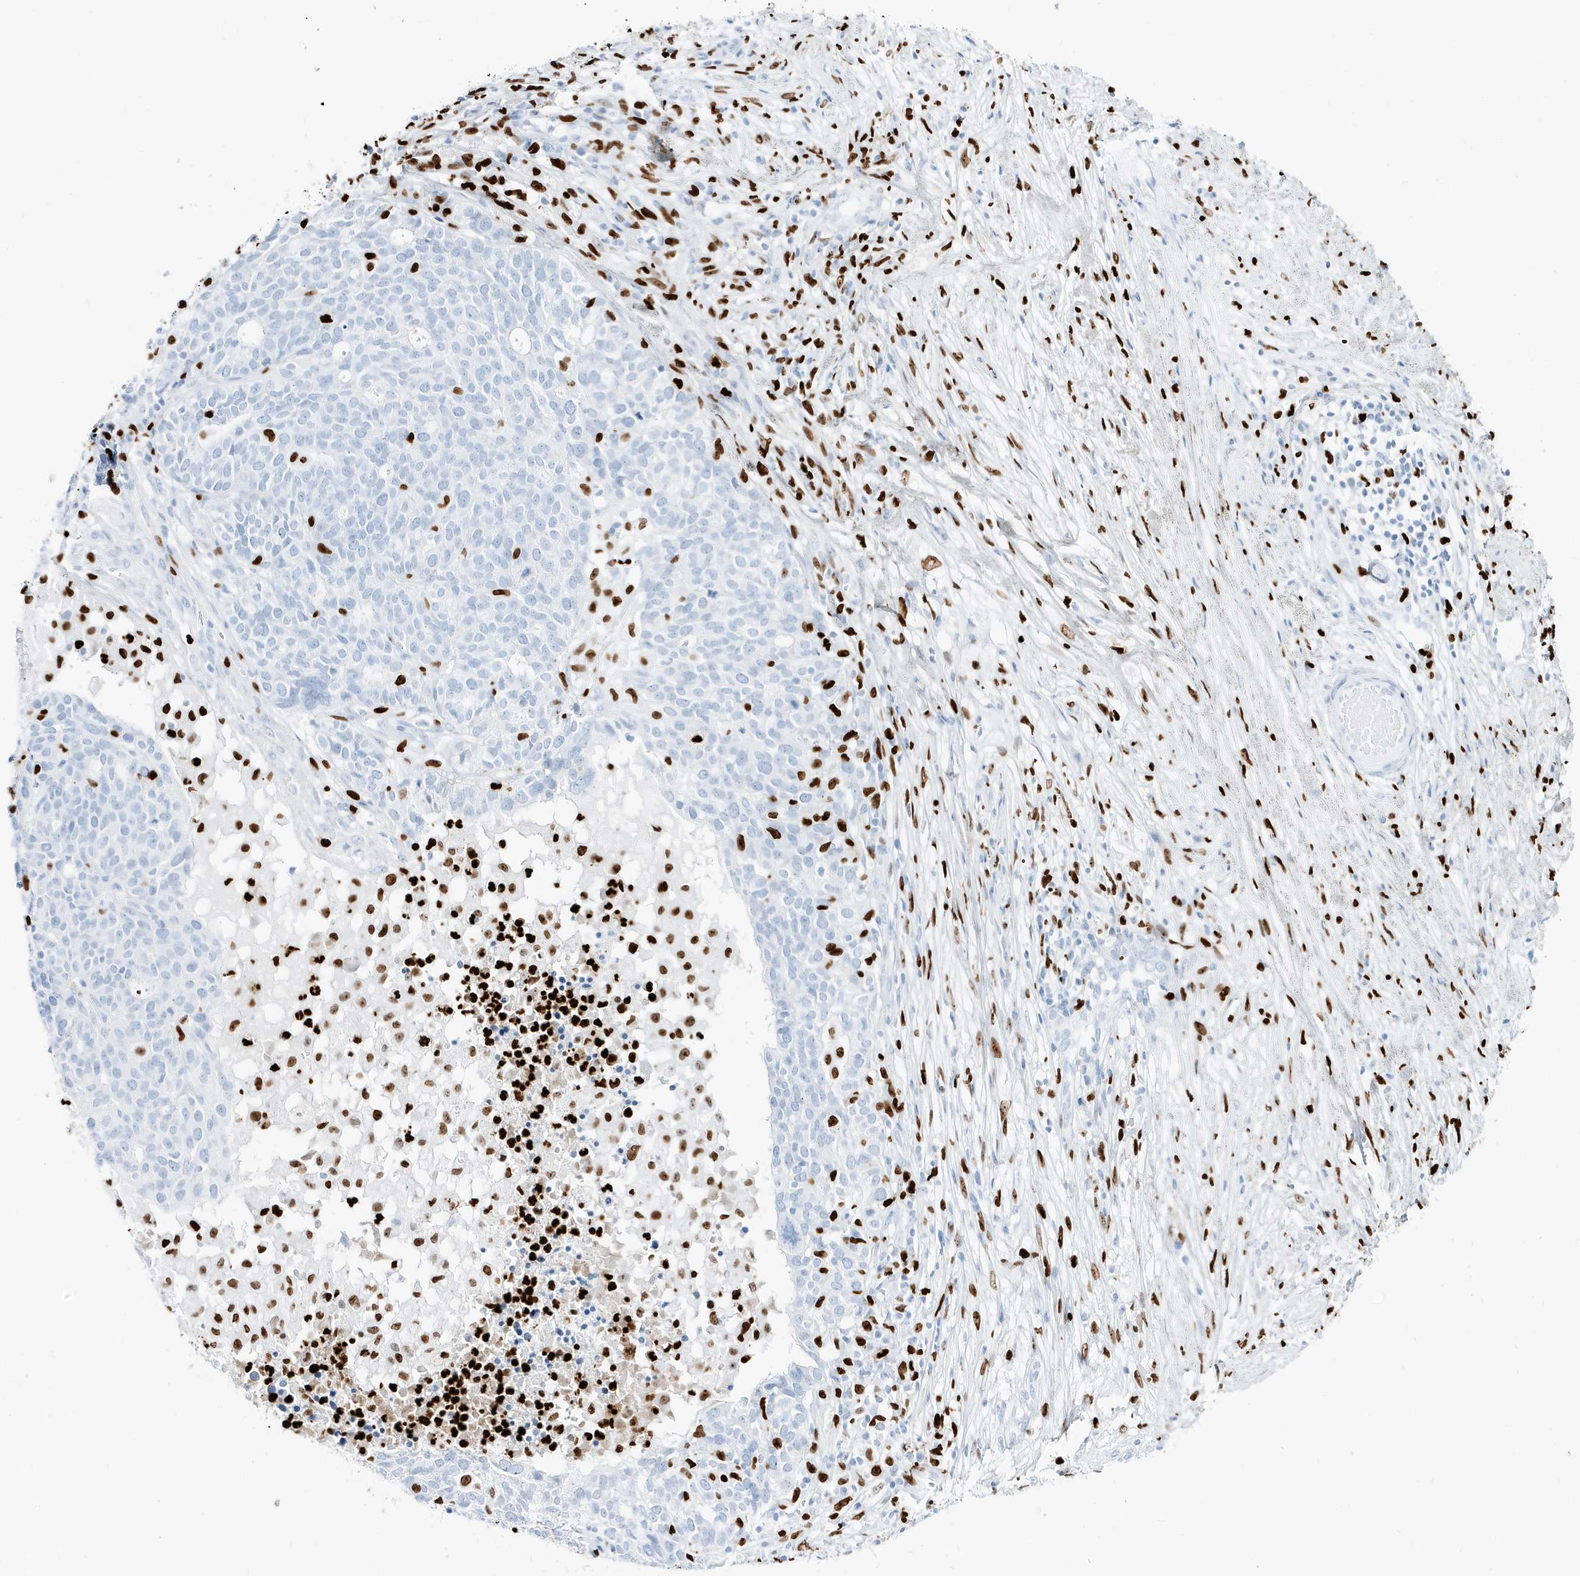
{"staining": {"intensity": "negative", "quantity": "none", "location": "none"}, "tissue": "ovarian cancer", "cell_type": "Tumor cells", "image_type": "cancer", "snomed": [{"axis": "morphology", "description": "Cystadenocarcinoma, serous, NOS"}, {"axis": "topography", "description": "Ovary"}], "caption": "IHC image of human serous cystadenocarcinoma (ovarian) stained for a protein (brown), which displays no expression in tumor cells. Brightfield microscopy of immunohistochemistry (IHC) stained with DAB (brown) and hematoxylin (blue), captured at high magnification.", "gene": "MNDA", "patient": {"sex": "female", "age": 59}}